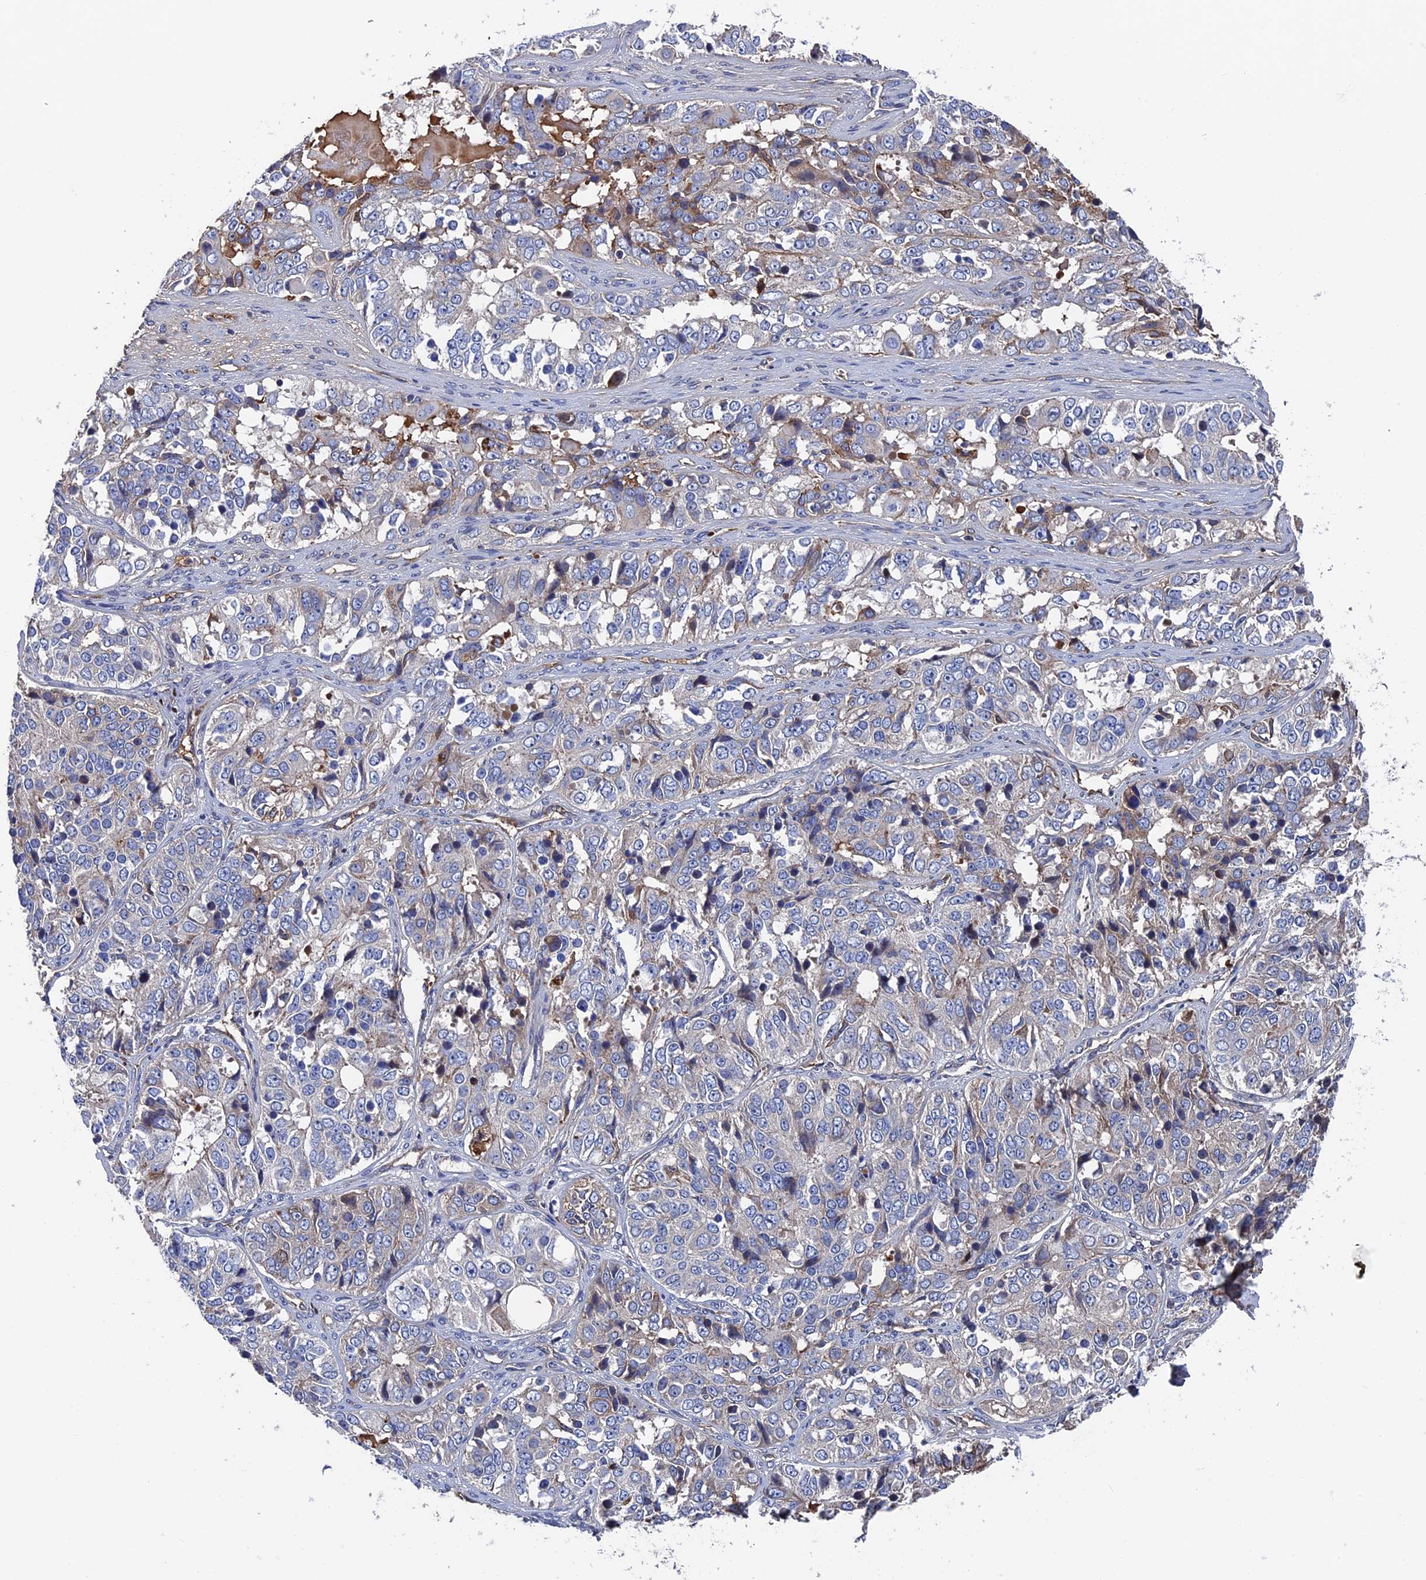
{"staining": {"intensity": "negative", "quantity": "none", "location": "none"}, "tissue": "ovarian cancer", "cell_type": "Tumor cells", "image_type": "cancer", "snomed": [{"axis": "morphology", "description": "Carcinoma, endometroid"}, {"axis": "topography", "description": "Ovary"}], "caption": "Protein analysis of endometroid carcinoma (ovarian) displays no significant positivity in tumor cells.", "gene": "RPUSD1", "patient": {"sex": "female", "age": 51}}